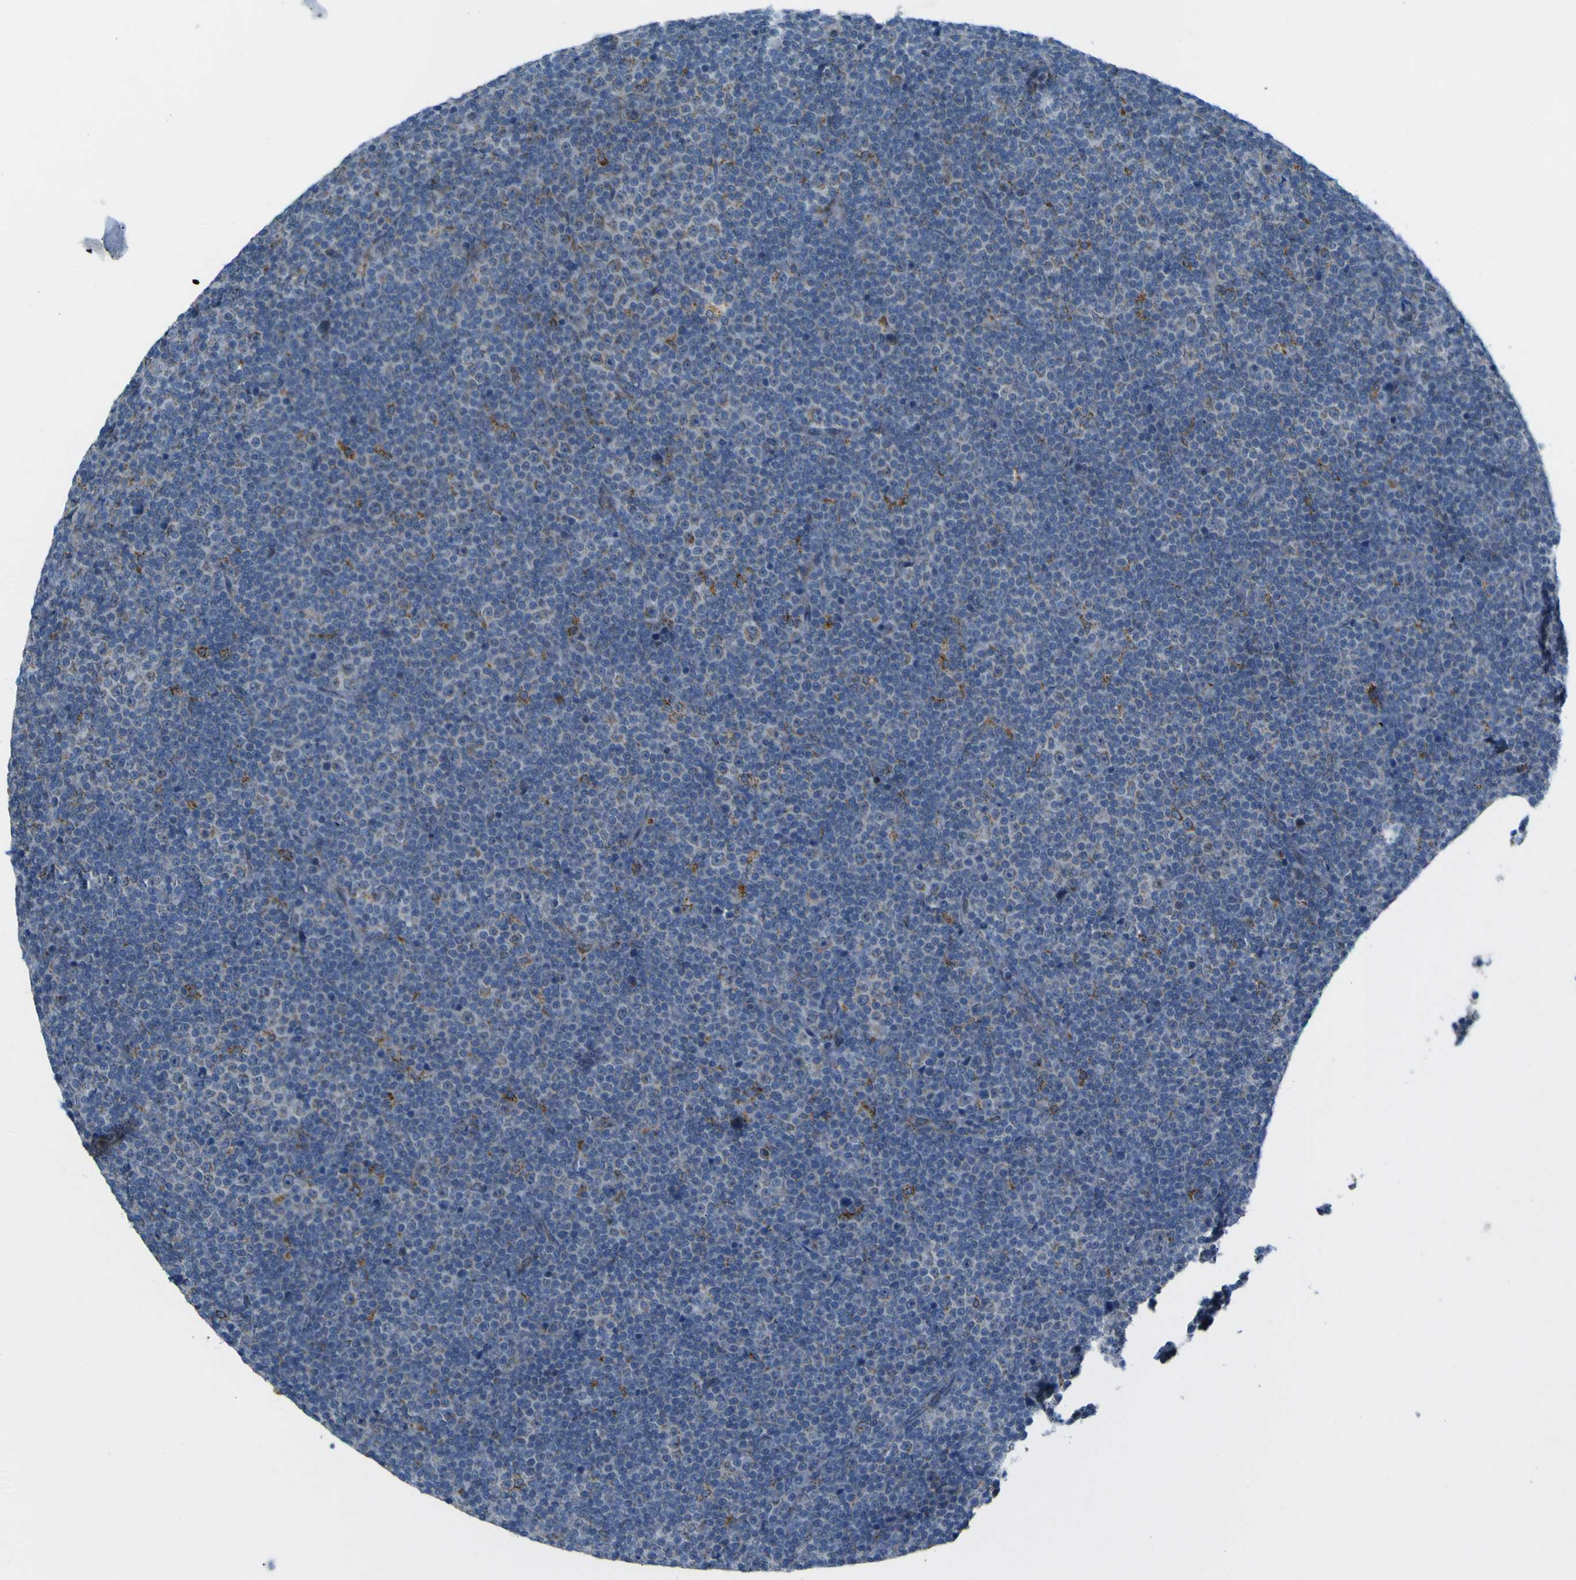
{"staining": {"intensity": "moderate", "quantity": "<25%", "location": "cytoplasmic/membranous"}, "tissue": "lymphoma", "cell_type": "Tumor cells", "image_type": "cancer", "snomed": [{"axis": "morphology", "description": "Malignant lymphoma, non-Hodgkin's type, Low grade"}, {"axis": "topography", "description": "Lymph node"}], "caption": "A histopathology image of human low-grade malignant lymphoma, non-Hodgkin's type stained for a protein reveals moderate cytoplasmic/membranous brown staining in tumor cells. (IHC, brightfield microscopy, high magnification).", "gene": "ACBD5", "patient": {"sex": "female", "age": 67}}